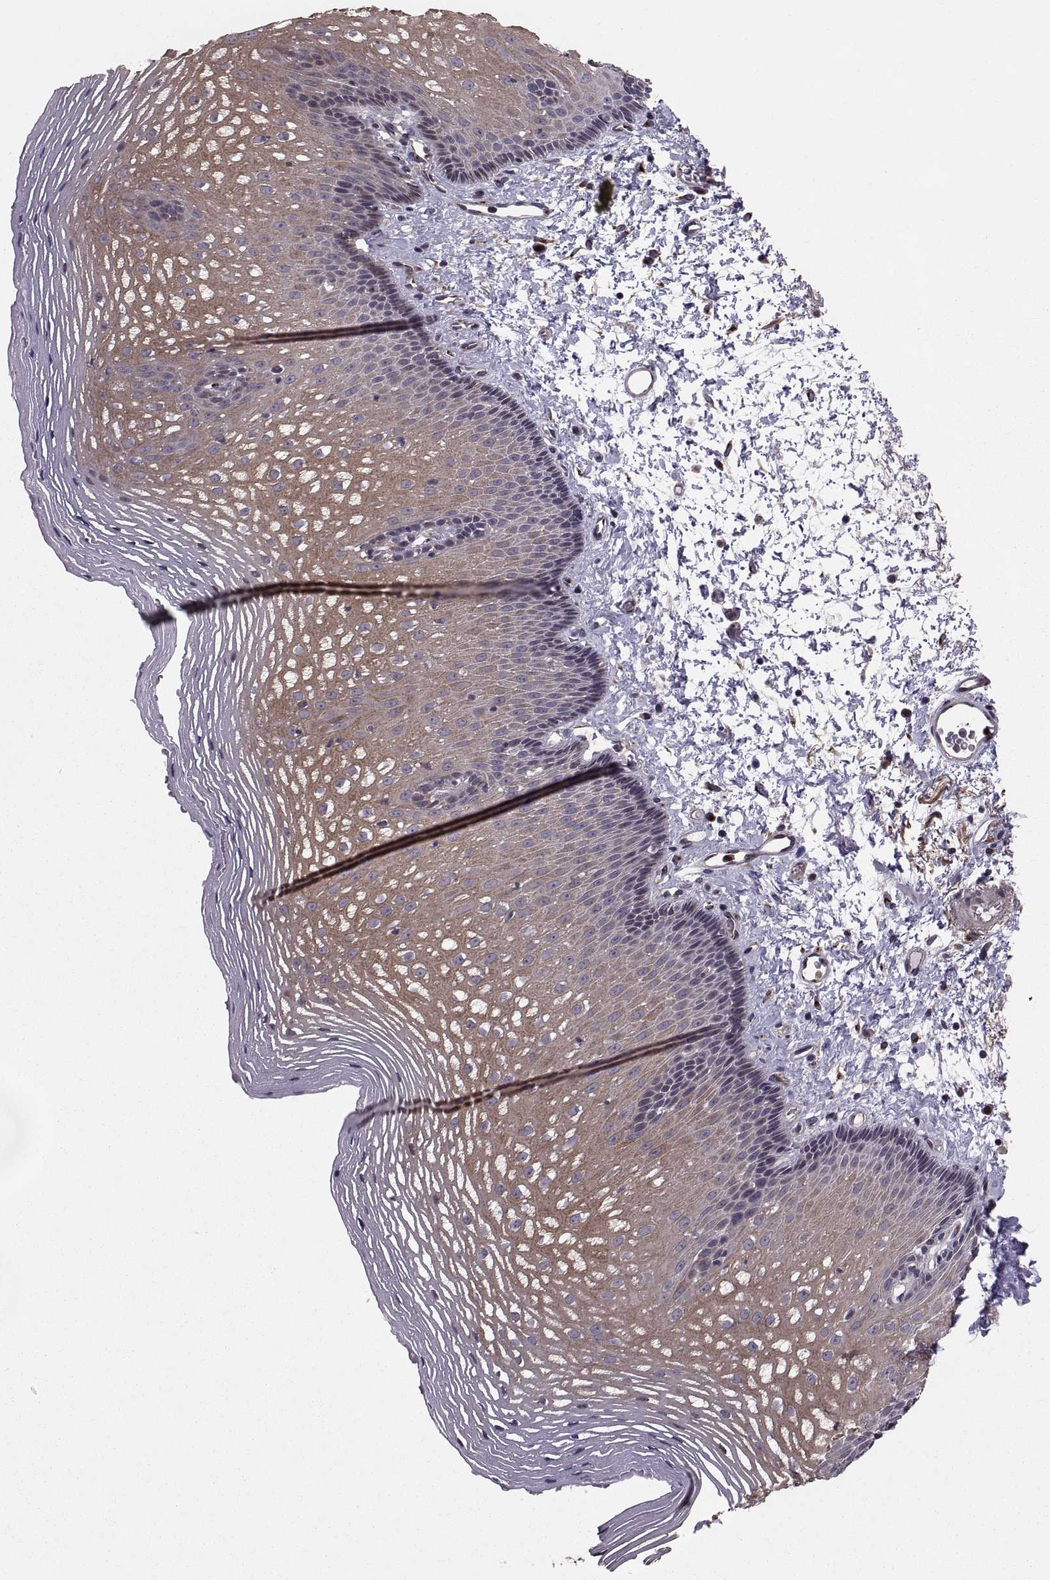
{"staining": {"intensity": "moderate", "quantity": ">75%", "location": "cytoplasmic/membranous"}, "tissue": "esophagus", "cell_type": "Squamous epithelial cells", "image_type": "normal", "snomed": [{"axis": "morphology", "description": "Normal tissue, NOS"}, {"axis": "topography", "description": "Esophagus"}], "caption": "A medium amount of moderate cytoplasmic/membranous staining is present in about >75% of squamous epithelial cells in unremarkable esophagus.", "gene": "TESC", "patient": {"sex": "male", "age": 76}}